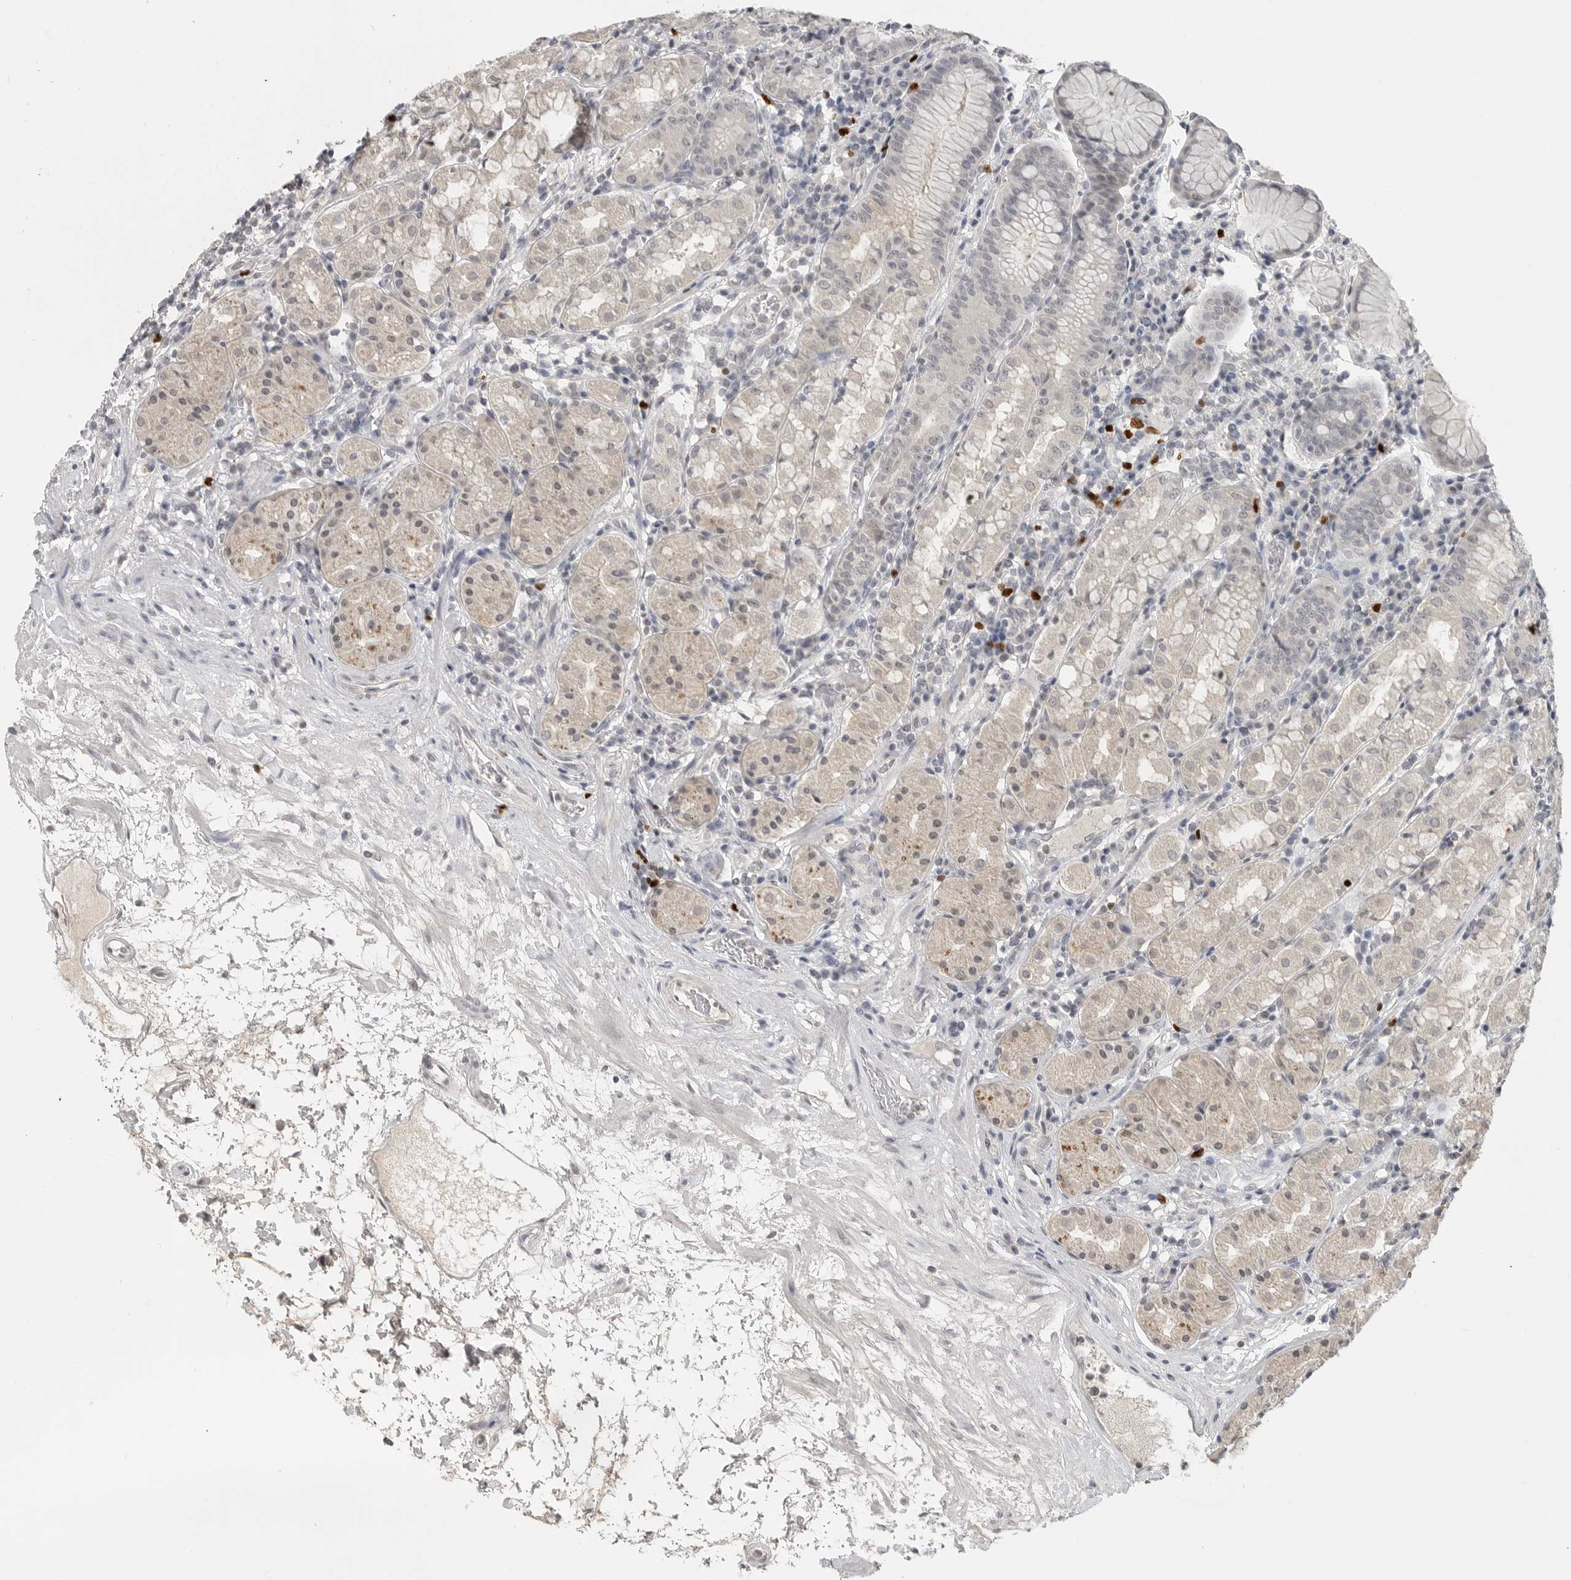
{"staining": {"intensity": "negative", "quantity": "none", "location": "none"}, "tissue": "stomach", "cell_type": "Glandular cells", "image_type": "normal", "snomed": [{"axis": "morphology", "description": "Normal tissue, NOS"}, {"axis": "topography", "description": "Stomach, lower"}], "caption": "High power microscopy histopathology image of an IHC photomicrograph of unremarkable stomach, revealing no significant staining in glandular cells.", "gene": "FOXP3", "patient": {"sex": "female", "age": 56}}